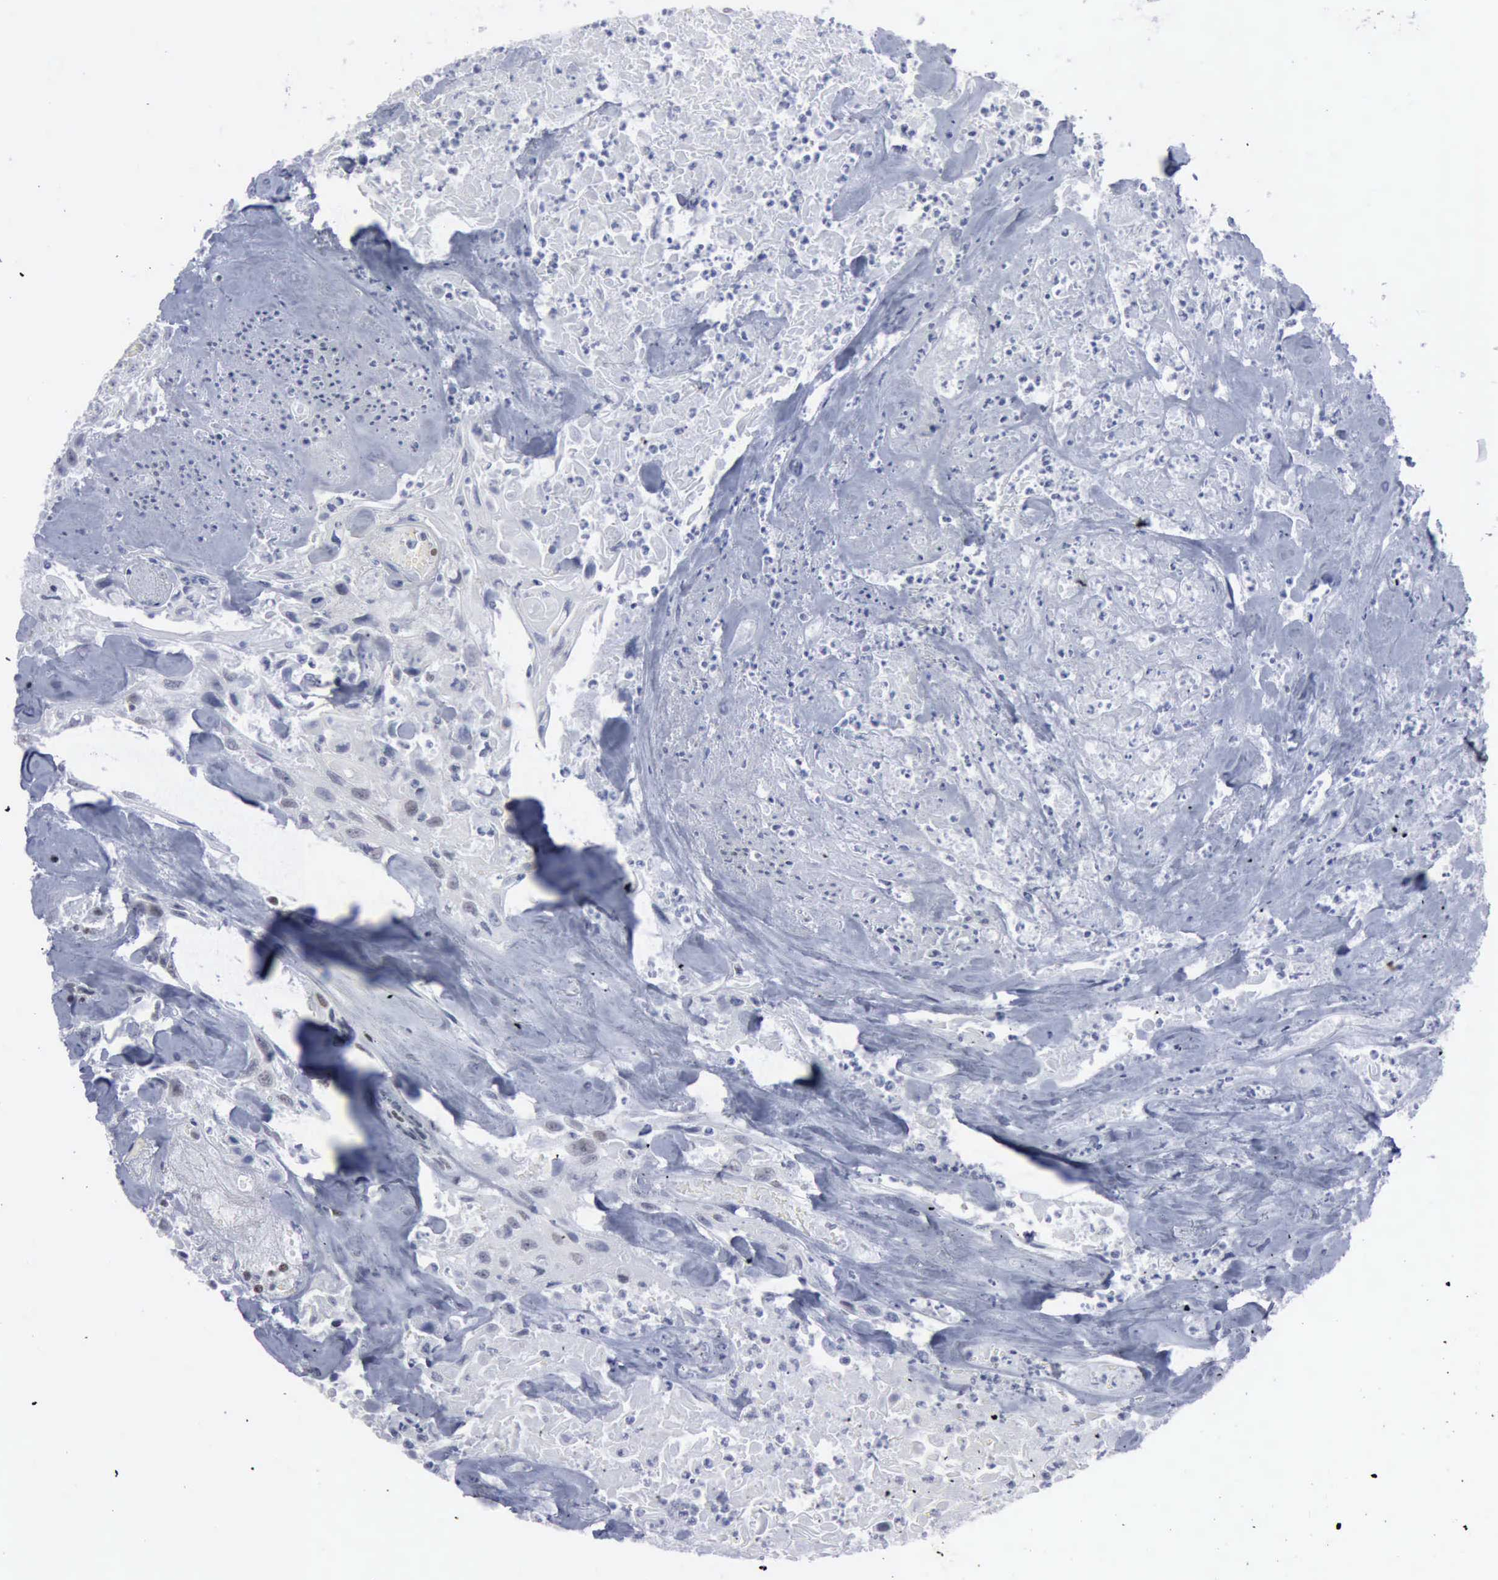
{"staining": {"intensity": "weak", "quantity": "25%-75%", "location": "nuclear"}, "tissue": "urothelial cancer", "cell_type": "Tumor cells", "image_type": "cancer", "snomed": [{"axis": "morphology", "description": "Urothelial carcinoma, High grade"}, {"axis": "topography", "description": "Urinary bladder"}], "caption": "IHC micrograph of human urothelial cancer stained for a protein (brown), which demonstrates low levels of weak nuclear positivity in approximately 25%-75% of tumor cells.", "gene": "XPA", "patient": {"sex": "female", "age": 84}}